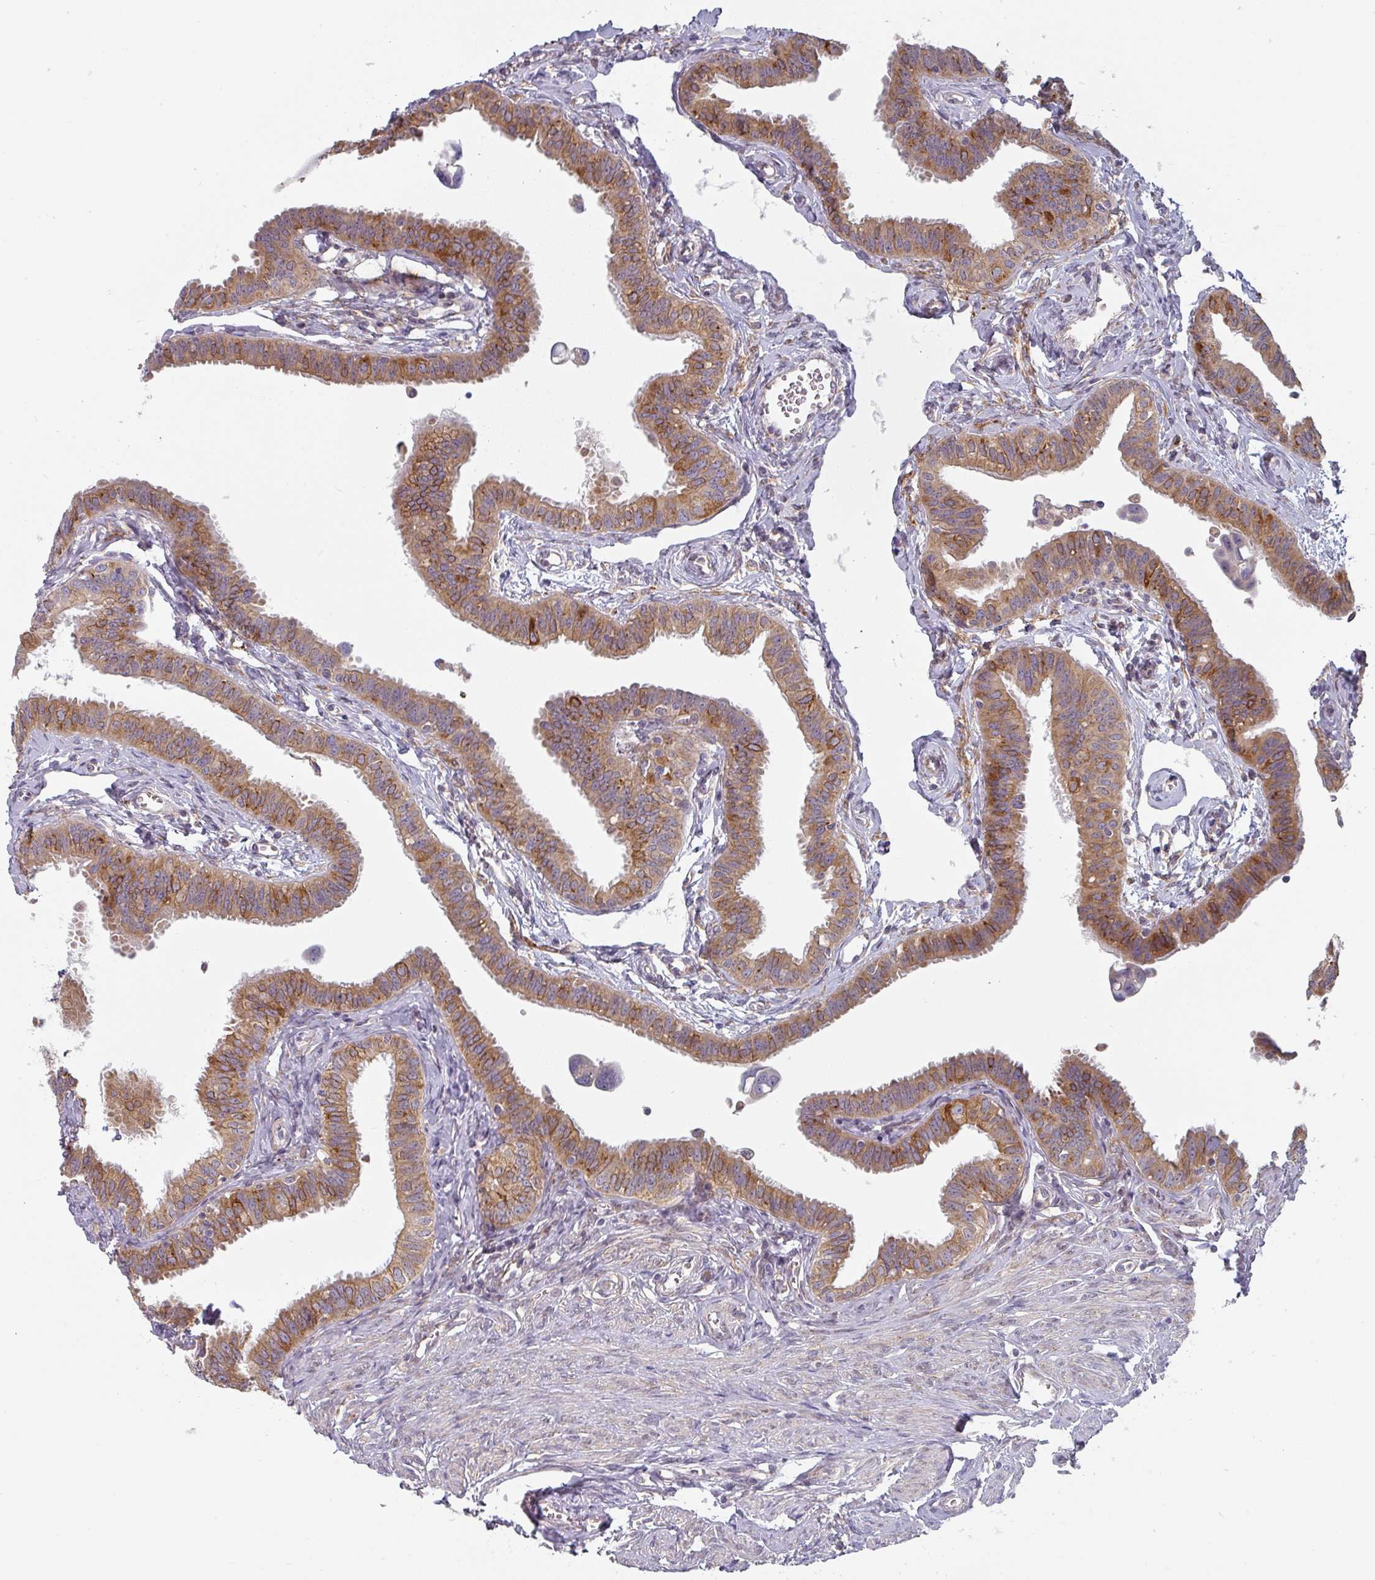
{"staining": {"intensity": "moderate", "quantity": ">75%", "location": "cytoplasmic/membranous"}, "tissue": "fallopian tube", "cell_type": "Glandular cells", "image_type": "normal", "snomed": [{"axis": "morphology", "description": "Normal tissue, NOS"}, {"axis": "morphology", "description": "Carcinoma, NOS"}, {"axis": "topography", "description": "Fallopian tube"}, {"axis": "topography", "description": "Ovary"}], "caption": "Benign fallopian tube demonstrates moderate cytoplasmic/membranous staining in about >75% of glandular cells The staining was performed using DAB to visualize the protein expression in brown, while the nuclei were stained in blue with hematoxylin (Magnification: 20x)..", "gene": "TAPT1", "patient": {"sex": "female", "age": 59}}